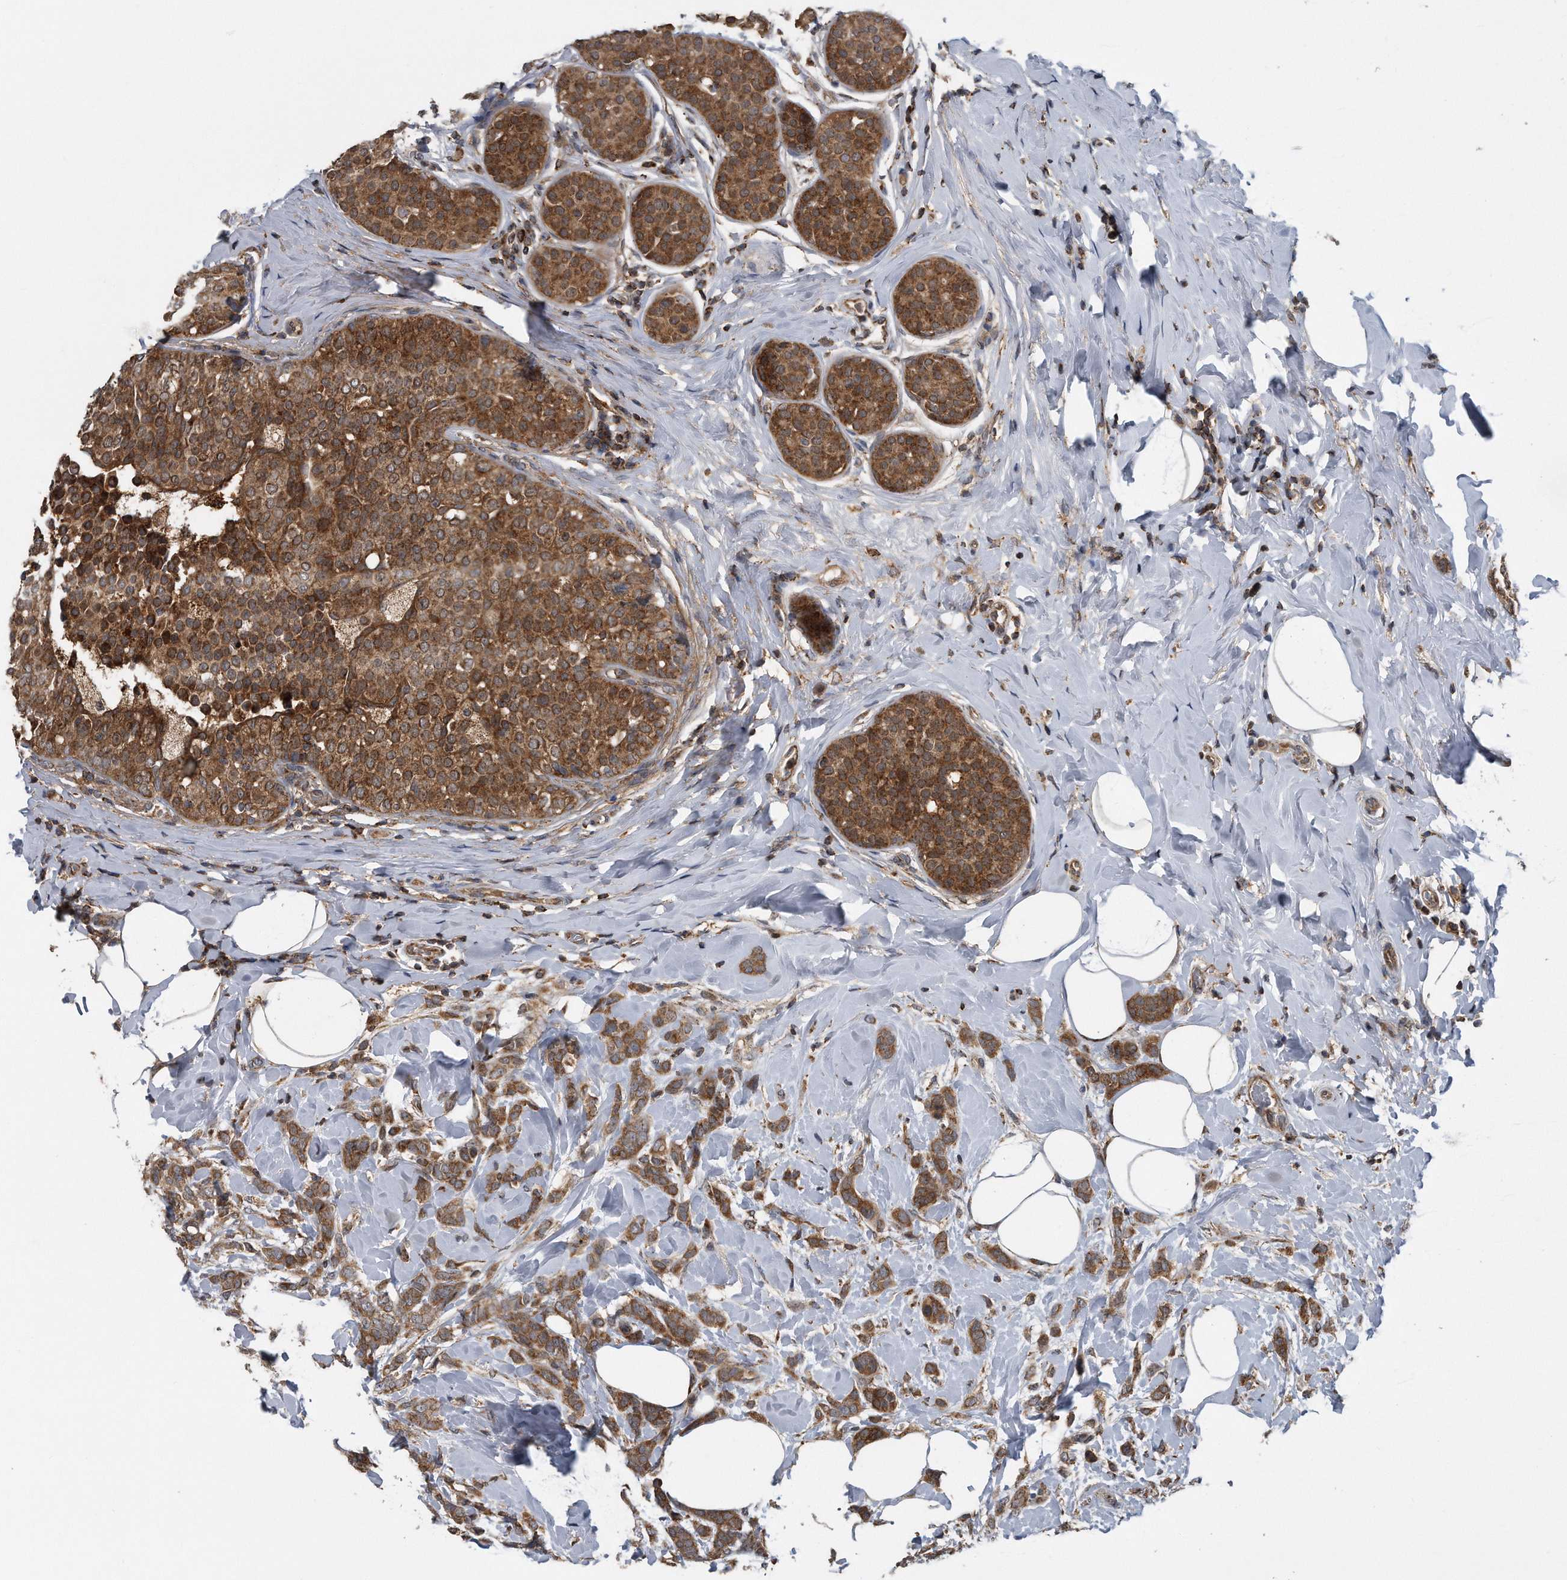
{"staining": {"intensity": "strong", "quantity": ">75%", "location": "cytoplasmic/membranous"}, "tissue": "breast cancer", "cell_type": "Tumor cells", "image_type": "cancer", "snomed": [{"axis": "morphology", "description": "Lobular carcinoma, in situ"}, {"axis": "morphology", "description": "Lobular carcinoma"}, {"axis": "topography", "description": "Breast"}], "caption": "This is a micrograph of immunohistochemistry (IHC) staining of lobular carcinoma (breast), which shows strong expression in the cytoplasmic/membranous of tumor cells.", "gene": "ALPK2", "patient": {"sex": "female", "age": 41}}